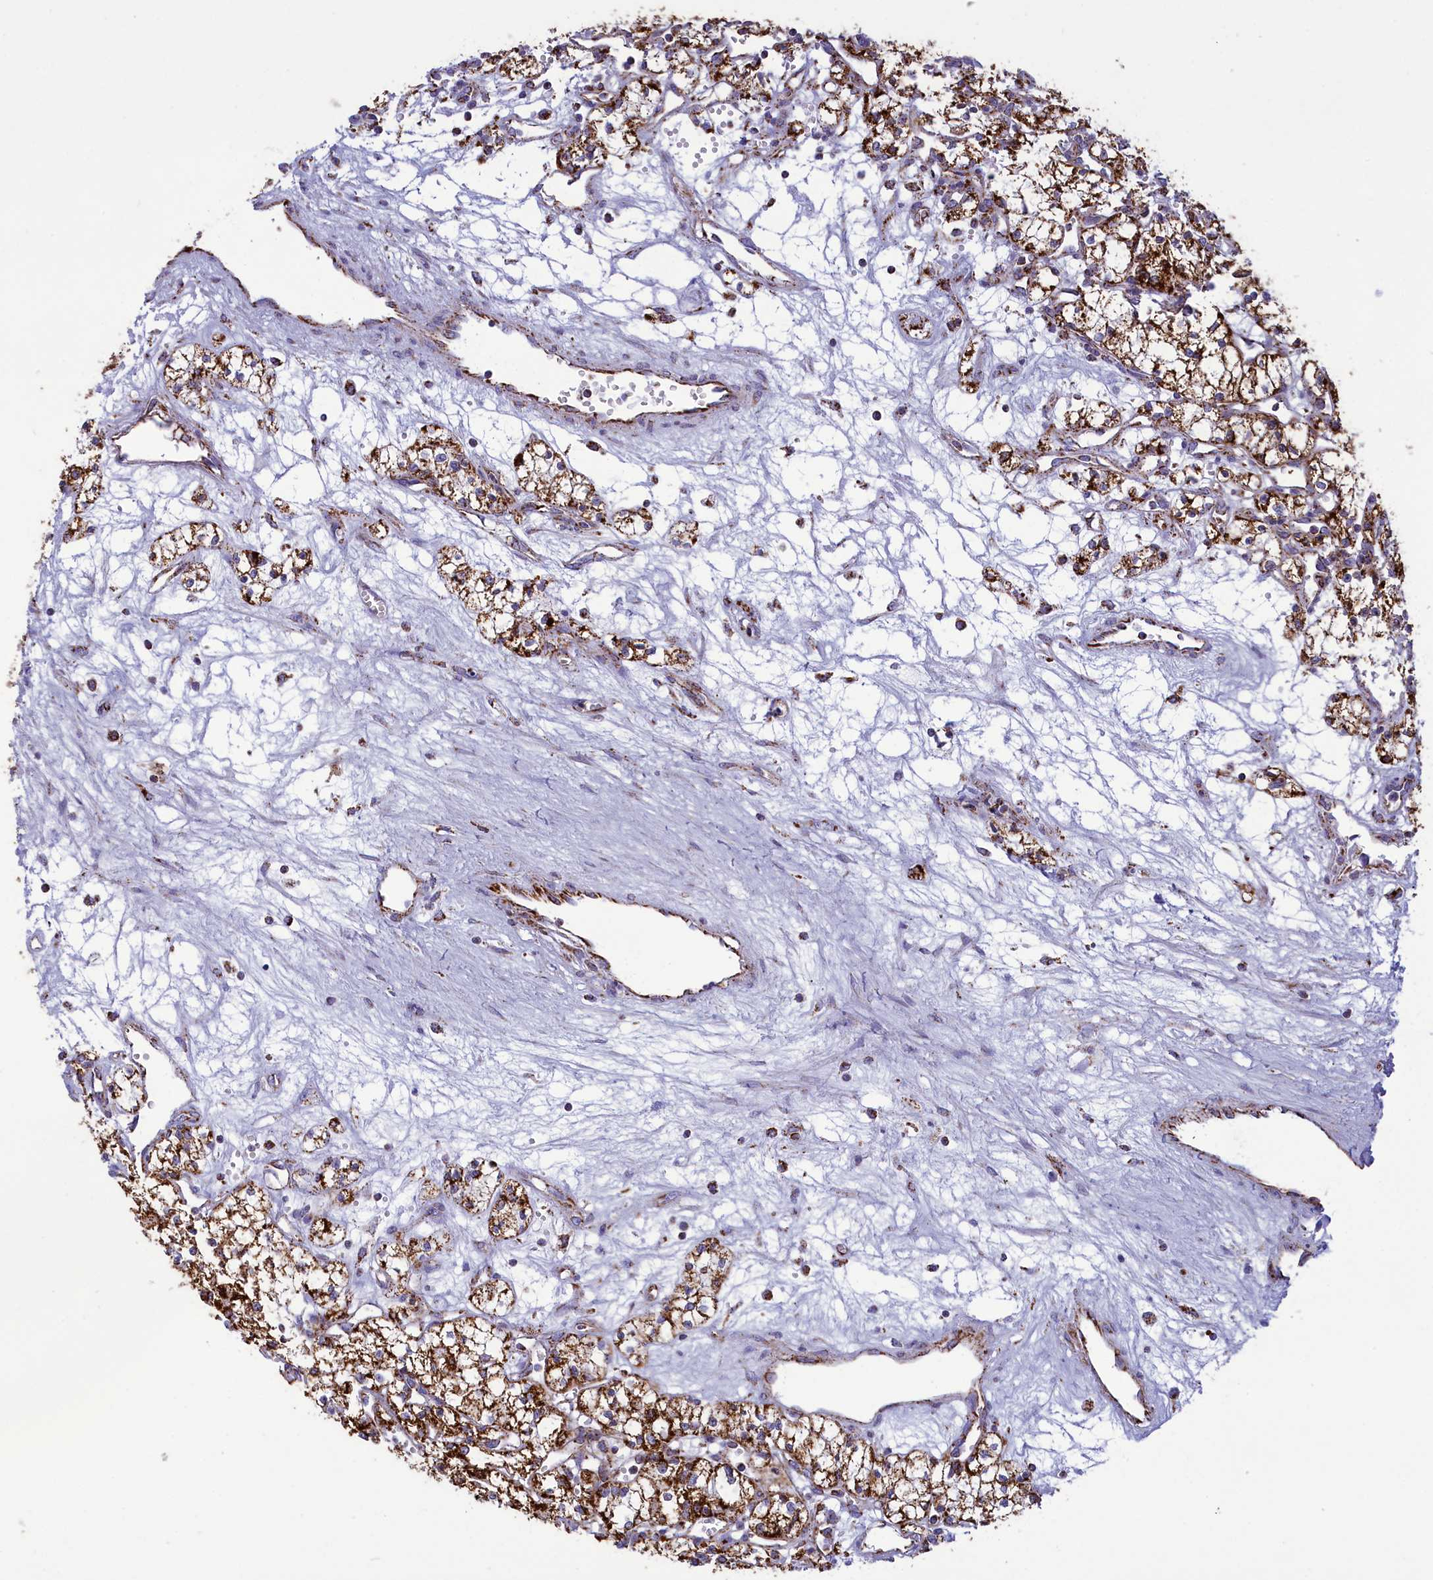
{"staining": {"intensity": "strong", "quantity": ">75%", "location": "cytoplasmic/membranous"}, "tissue": "renal cancer", "cell_type": "Tumor cells", "image_type": "cancer", "snomed": [{"axis": "morphology", "description": "Adenocarcinoma, NOS"}, {"axis": "topography", "description": "Kidney"}], "caption": "Renal cancer (adenocarcinoma) stained for a protein displays strong cytoplasmic/membranous positivity in tumor cells. (DAB (3,3'-diaminobenzidine) IHC with brightfield microscopy, high magnification).", "gene": "ISOC2", "patient": {"sex": "male", "age": 59}}